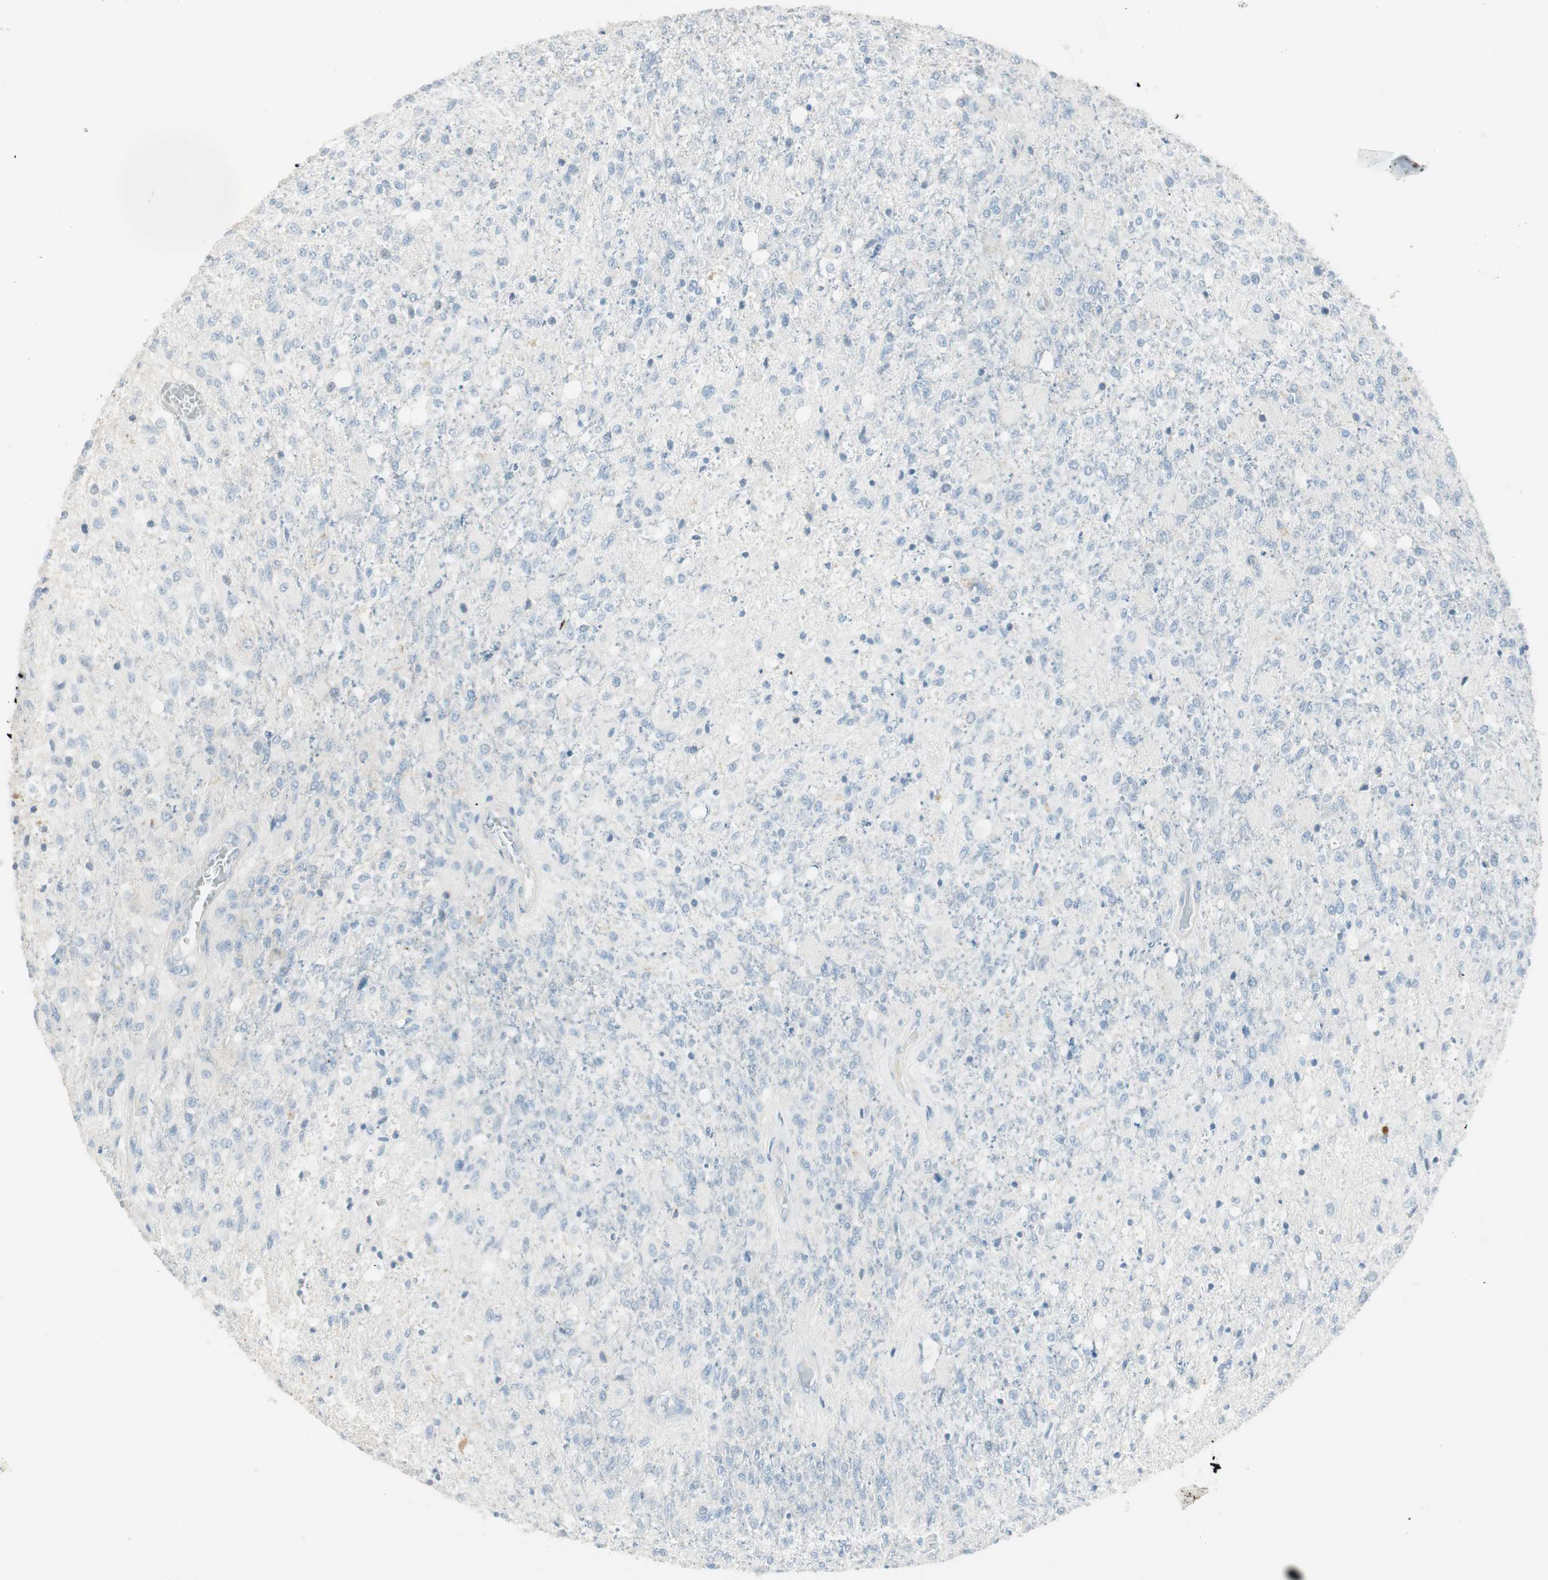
{"staining": {"intensity": "negative", "quantity": "none", "location": "none"}, "tissue": "glioma", "cell_type": "Tumor cells", "image_type": "cancer", "snomed": [{"axis": "morphology", "description": "Normal tissue, NOS"}, {"axis": "morphology", "description": "Glioma, malignant, High grade"}, {"axis": "topography", "description": "Cerebral cortex"}], "caption": "IHC micrograph of neoplastic tissue: human glioma stained with DAB shows no significant protein positivity in tumor cells.", "gene": "ITLN2", "patient": {"sex": "male", "age": 77}}